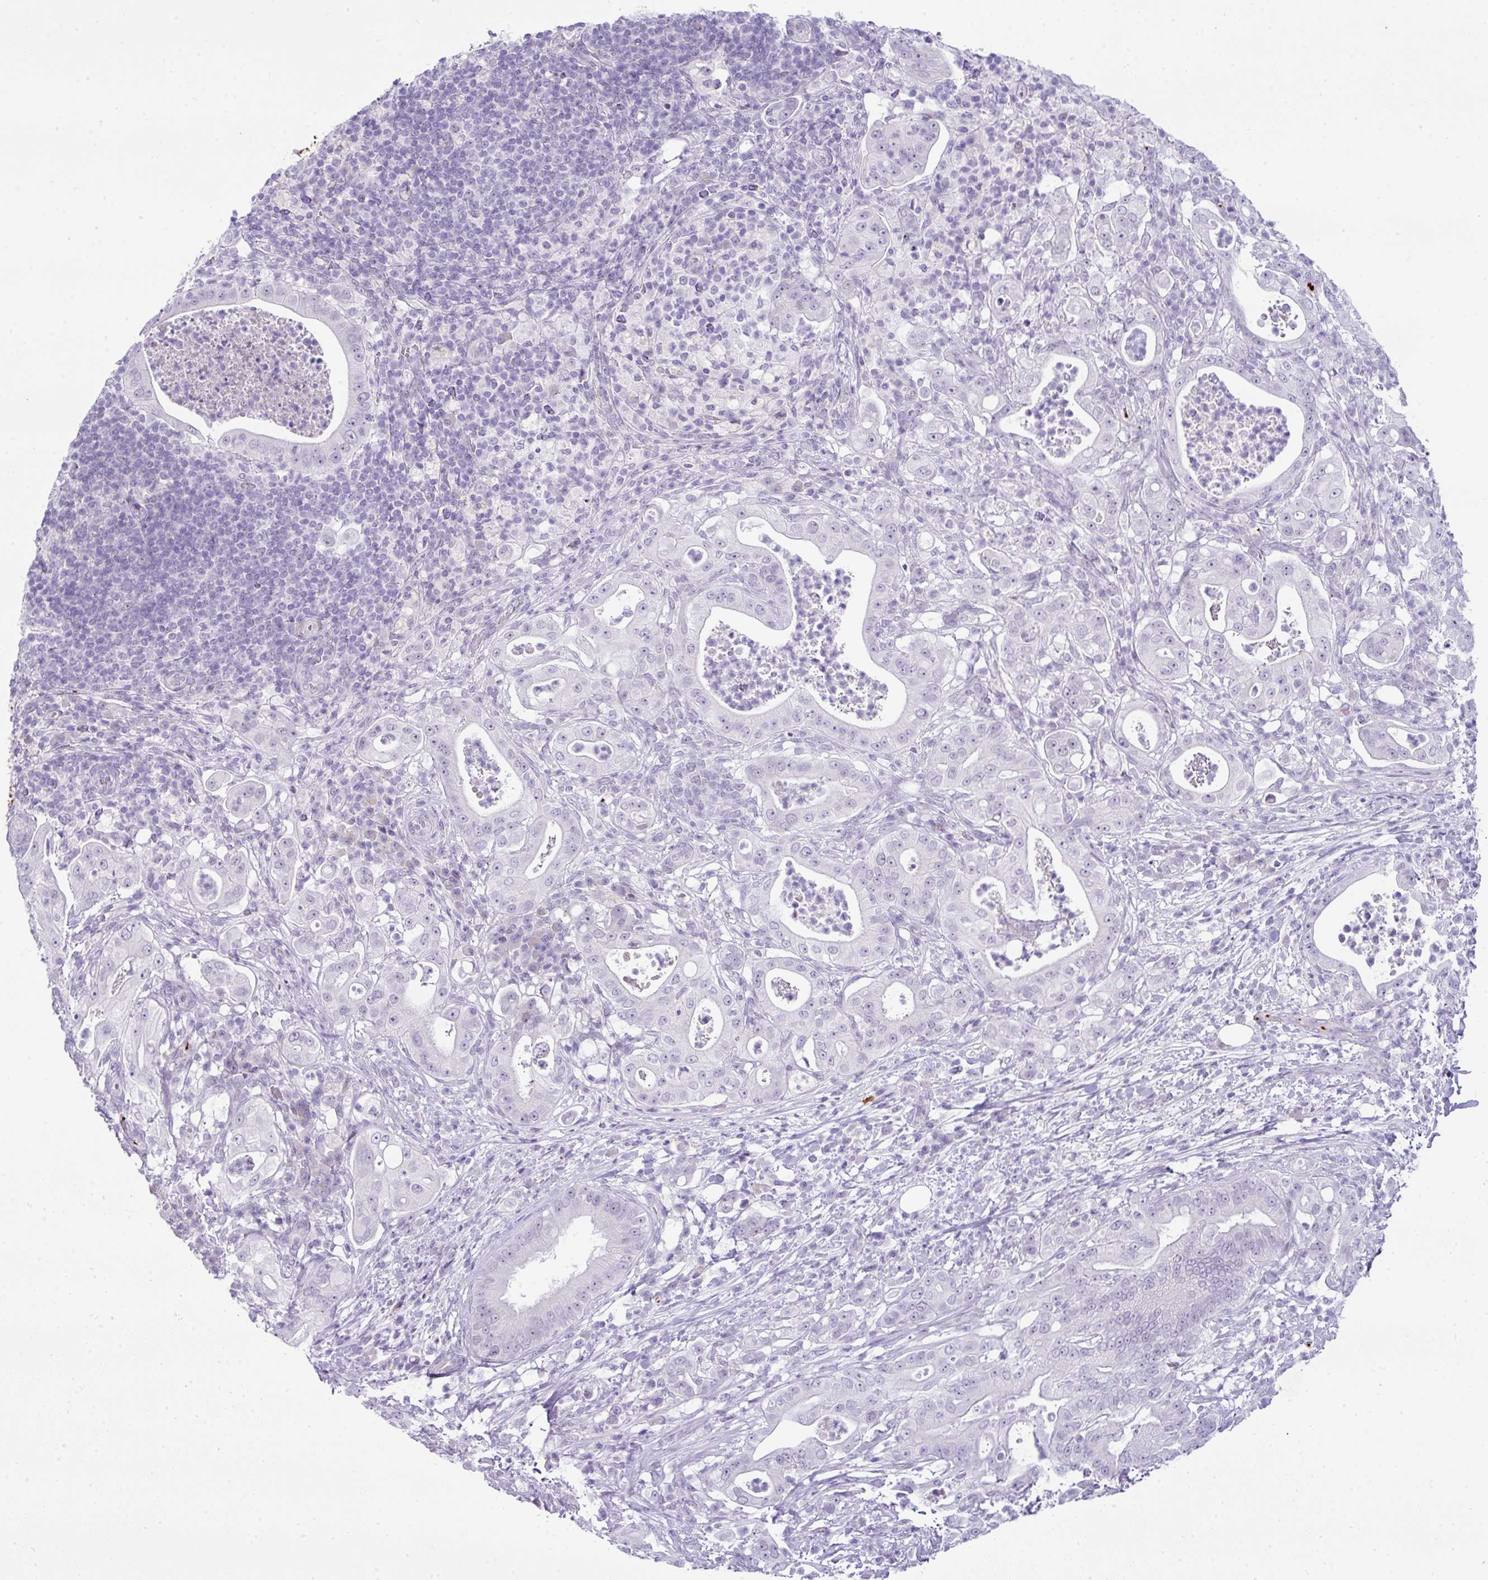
{"staining": {"intensity": "negative", "quantity": "none", "location": "none"}, "tissue": "pancreatic cancer", "cell_type": "Tumor cells", "image_type": "cancer", "snomed": [{"axis": "morphology", "description": "Adenocarcinoma, NOS"}, {"axis": "topography", "description": "Pancreas"}], "caption": "There is no significant expression in tumor cells of pancreatic cancer.", "gene": "CMTM5", "patient": {"sex": "male", "age": 71}}